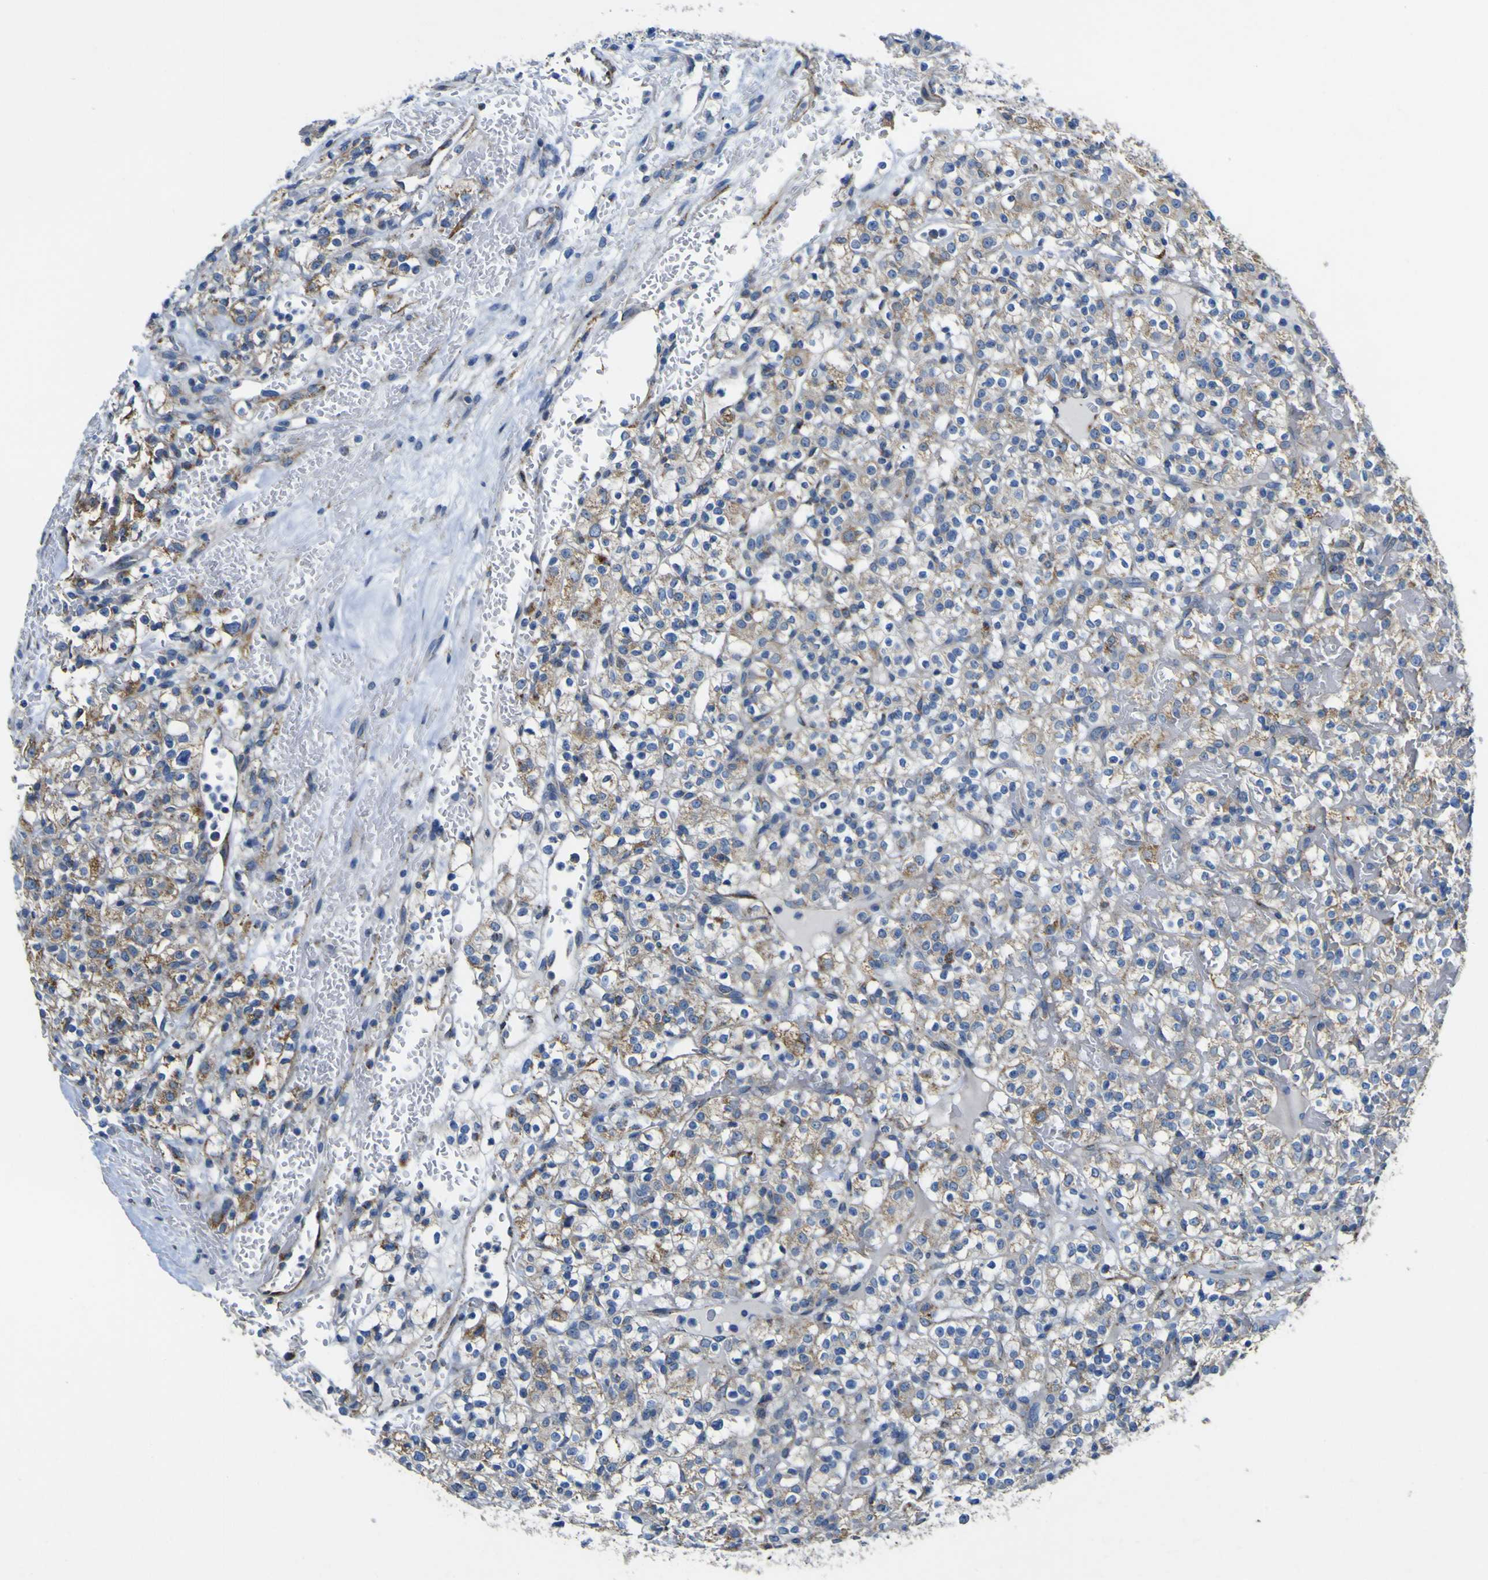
{"staining": {"intensity": "weak", "quantity": ">75%", "location": "cytoplasmic/membranous"}, "tissue": "renal cancer", "cell_type": "Tumor cells", "image_type": "cancer", "snomed": [{"axis": "morphology", "description": "Normal tissue, NOS"}, {"axis": "morphology", "description": "Adenocarcinoma, NOS"}, {"axis": "topography", "description": "Kidney"}], "caption": "A brown stain labels weak cytoplasmic/membranous positivity of a protein in human renal cancer (adenocarcinoma) tumor cells.", "gene": "ALDH18A1", "patient": {"sex": "female", "age": 72}}